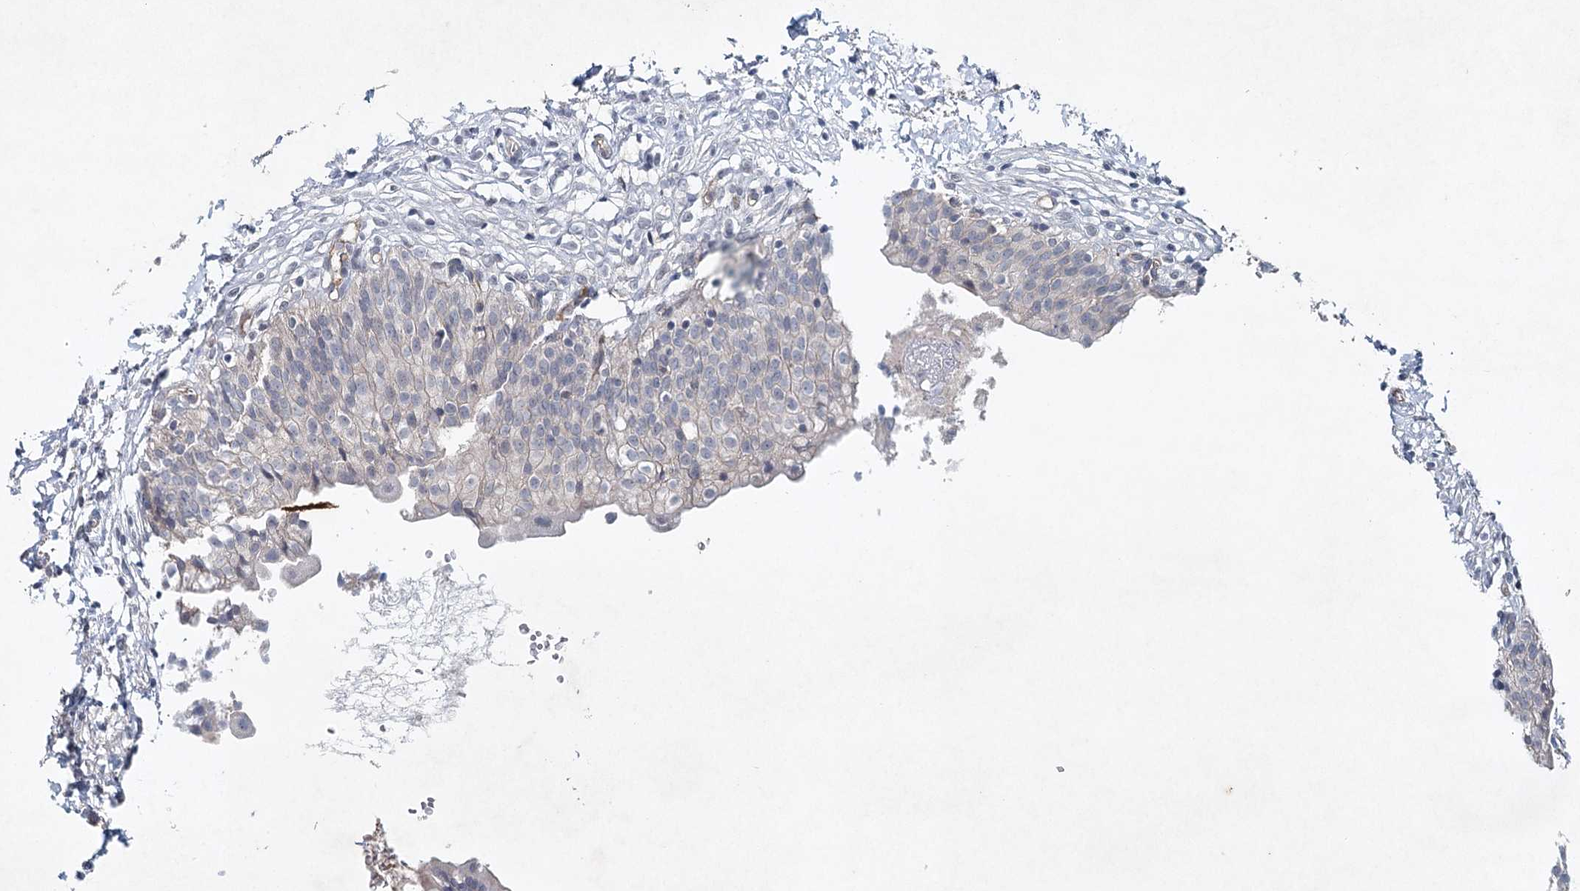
{"staining": {"intensity": "weak", "quantity": "25%-75%", "location": "cytoplasmic/membranous"}, "tissue": "urinary bladder", "cell_type": "Urothelial cells", "image_type": "normal", "snomed": [{"axis": "morphology", "description": "Normal tissue, NOS"}, {"axis": "topography", "description": "Urinary bladder"}], "caption": "Weak cytoplasmic/membranous expression for a protein is identified in approximately 25%-75% of urothelial cells of normal urinary bladder using immunohistochemistry.", "gene": "SYNPO", "patient": {"sex": "male", "age": 55}}